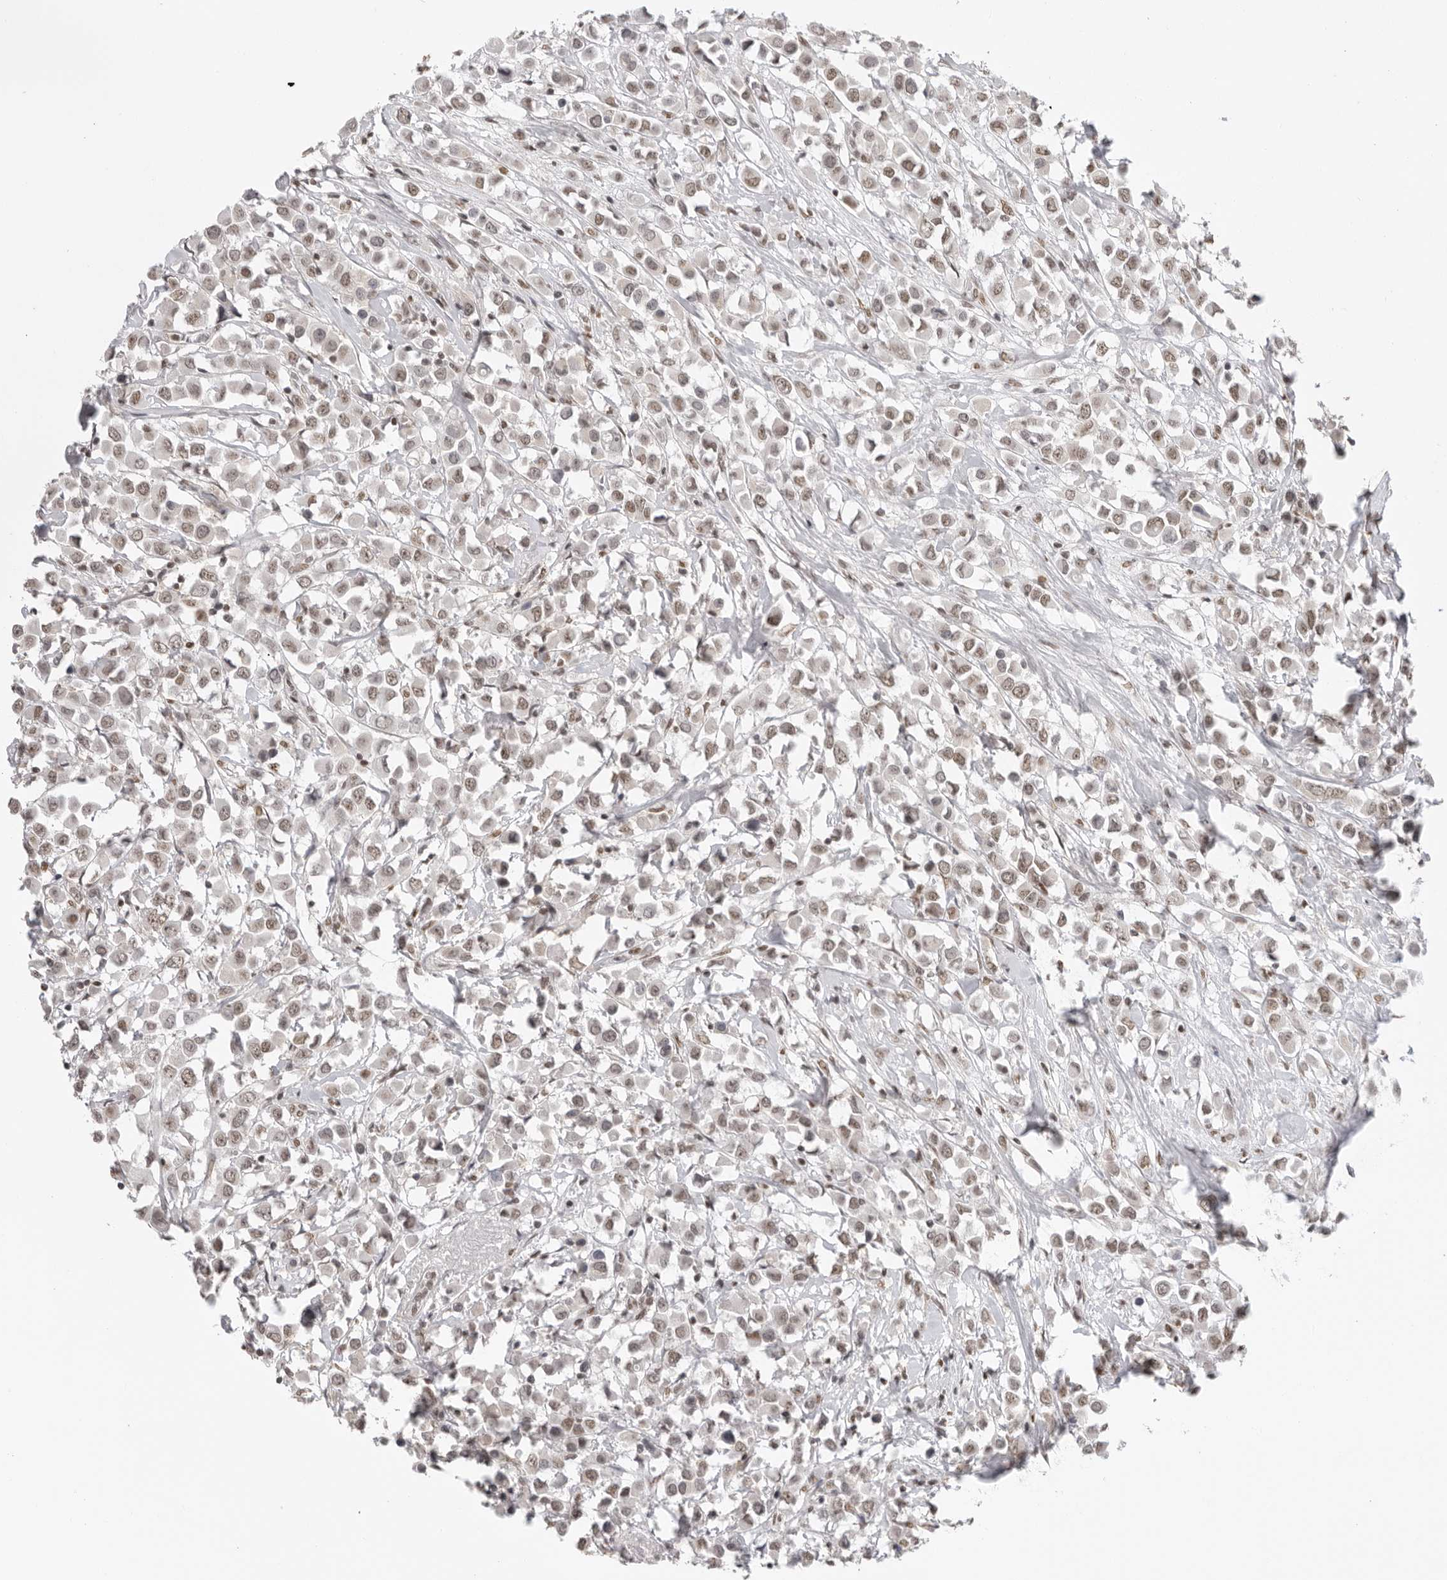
{"staining": {"intensity": "weak", "quantity": "25%-75%", "location": "nuclear"}, "tissue": "breast cancer", "cell_type": "Tumor cells", "image_type": "cancer", "snomed": [{"axis": "morphology", "description": "Duct carcinoma"}, {"axis": "topography", "description": "Breast"}], "caption": "The immunohistochemical stain highlights weak nuclear positivity in tumor cells of breast cancer tissue.", "gene": "RPA2", "patient": {"sex": "female", "age": 61}}